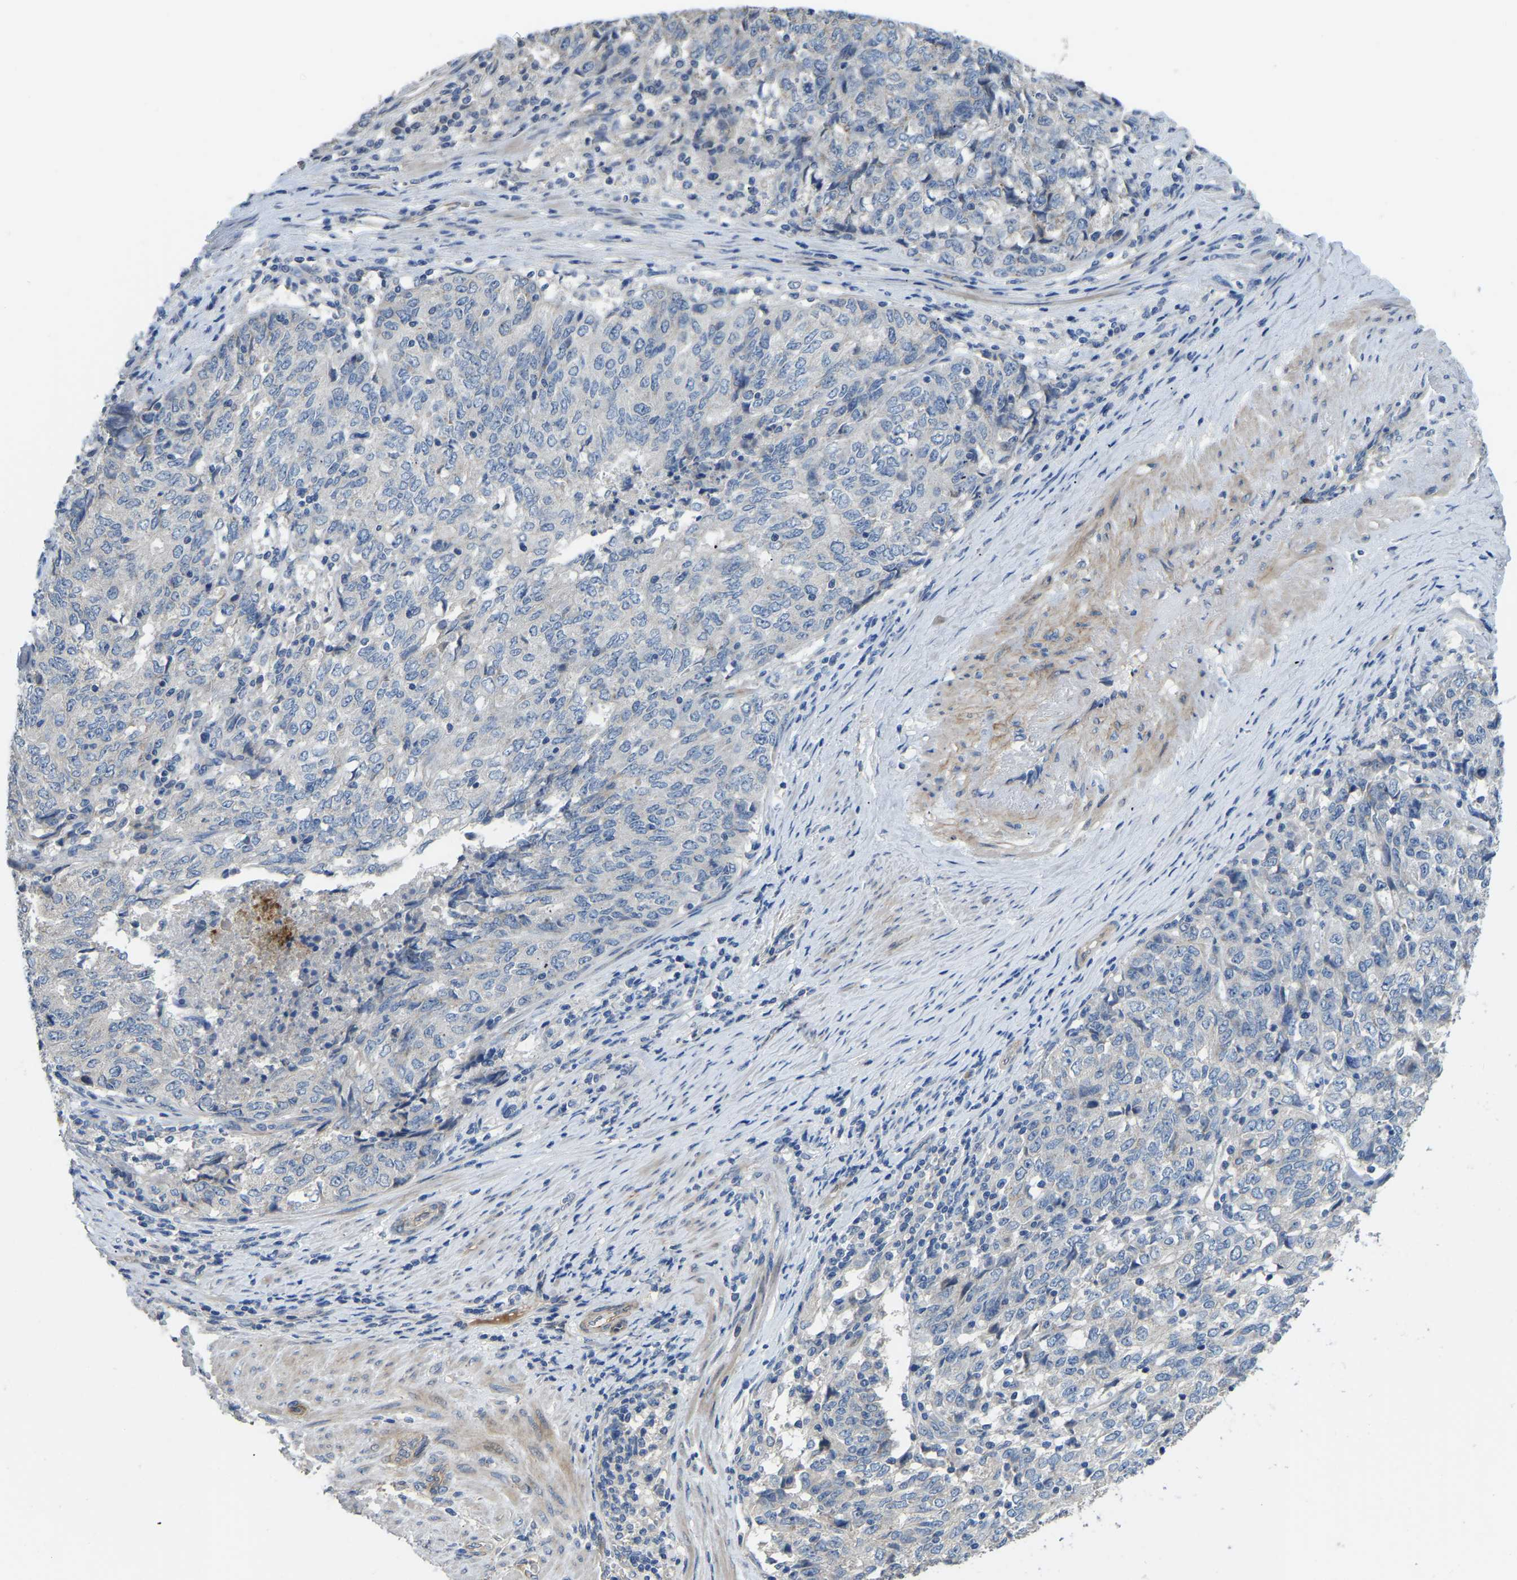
{"staining": {"intensity": "negative", "quantity": "none", "location": "none"}, "tissue": "endometrial cancer", "cell_type": "Tumor cells", "image_type": "cancer", "snomed": [{"axis": "morphology", "description": "Adenocarcinoma, NOS"}, {"axis": "topography", "description": "Endometrium"}], "caption": "The micrograph shows no significant positivity in tumor cells of endometrial adenocarcinoma.", "gene": "HIGD2B", "patient": {"sex": "female", "age": 80}}